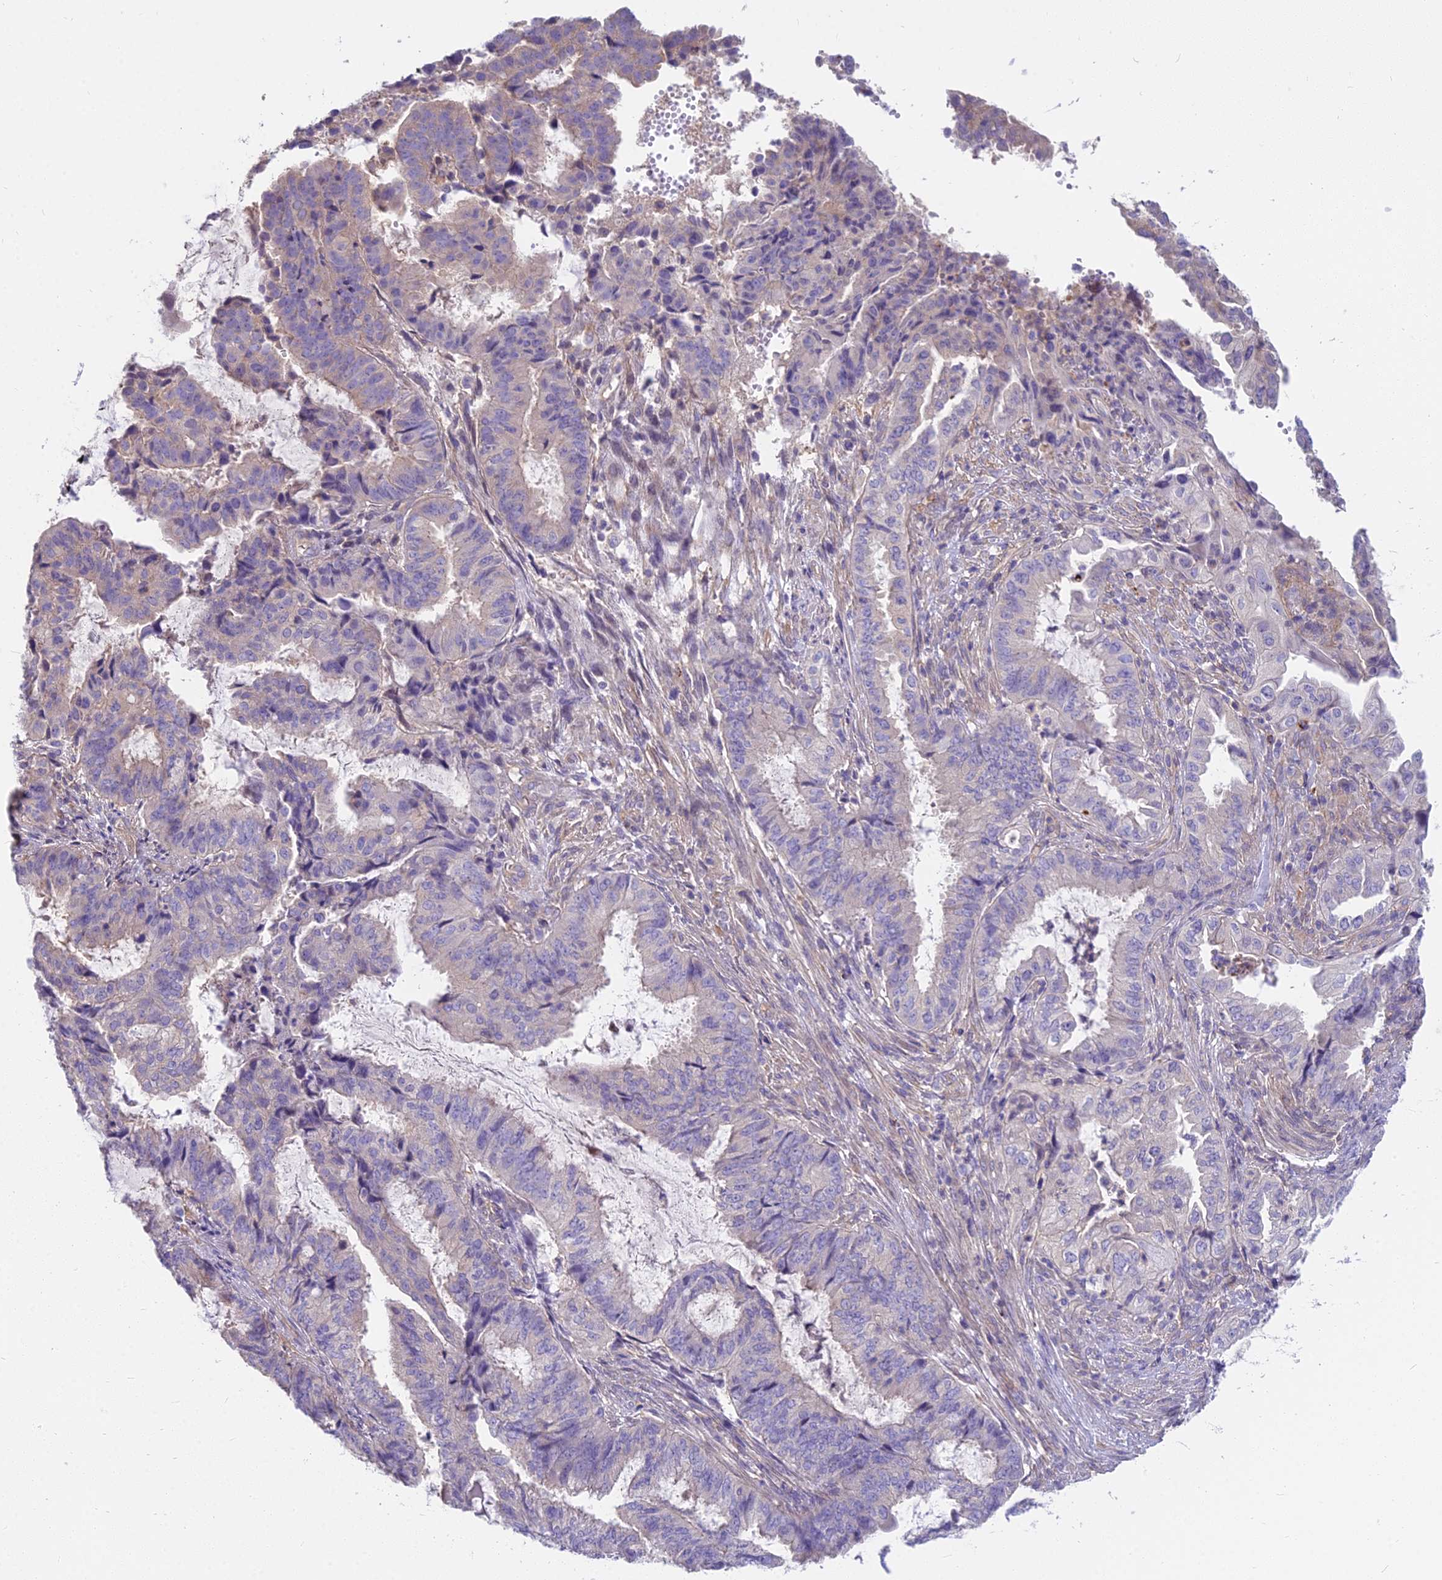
{"staining": {"intensity": "negative", "quantity": "none", "location": "none"}, "tissue": "endometrial cancer", "cell_type": "Tumor cells", "image_type": "cancer", "snomed": [{"axis": "morphology", "description": "Adenocarcinoma, NOS"}, {"axis": "topography", "description": "Endometrium"}], "caption": "Immunohistochemistry histopathology image of human adenocarcinoma (endometrial) stained for a protein (brown), which displays no expression in tumor cells.", "gene": "HLA-DOA", "patient": {"sex": "female", "age": 51}}